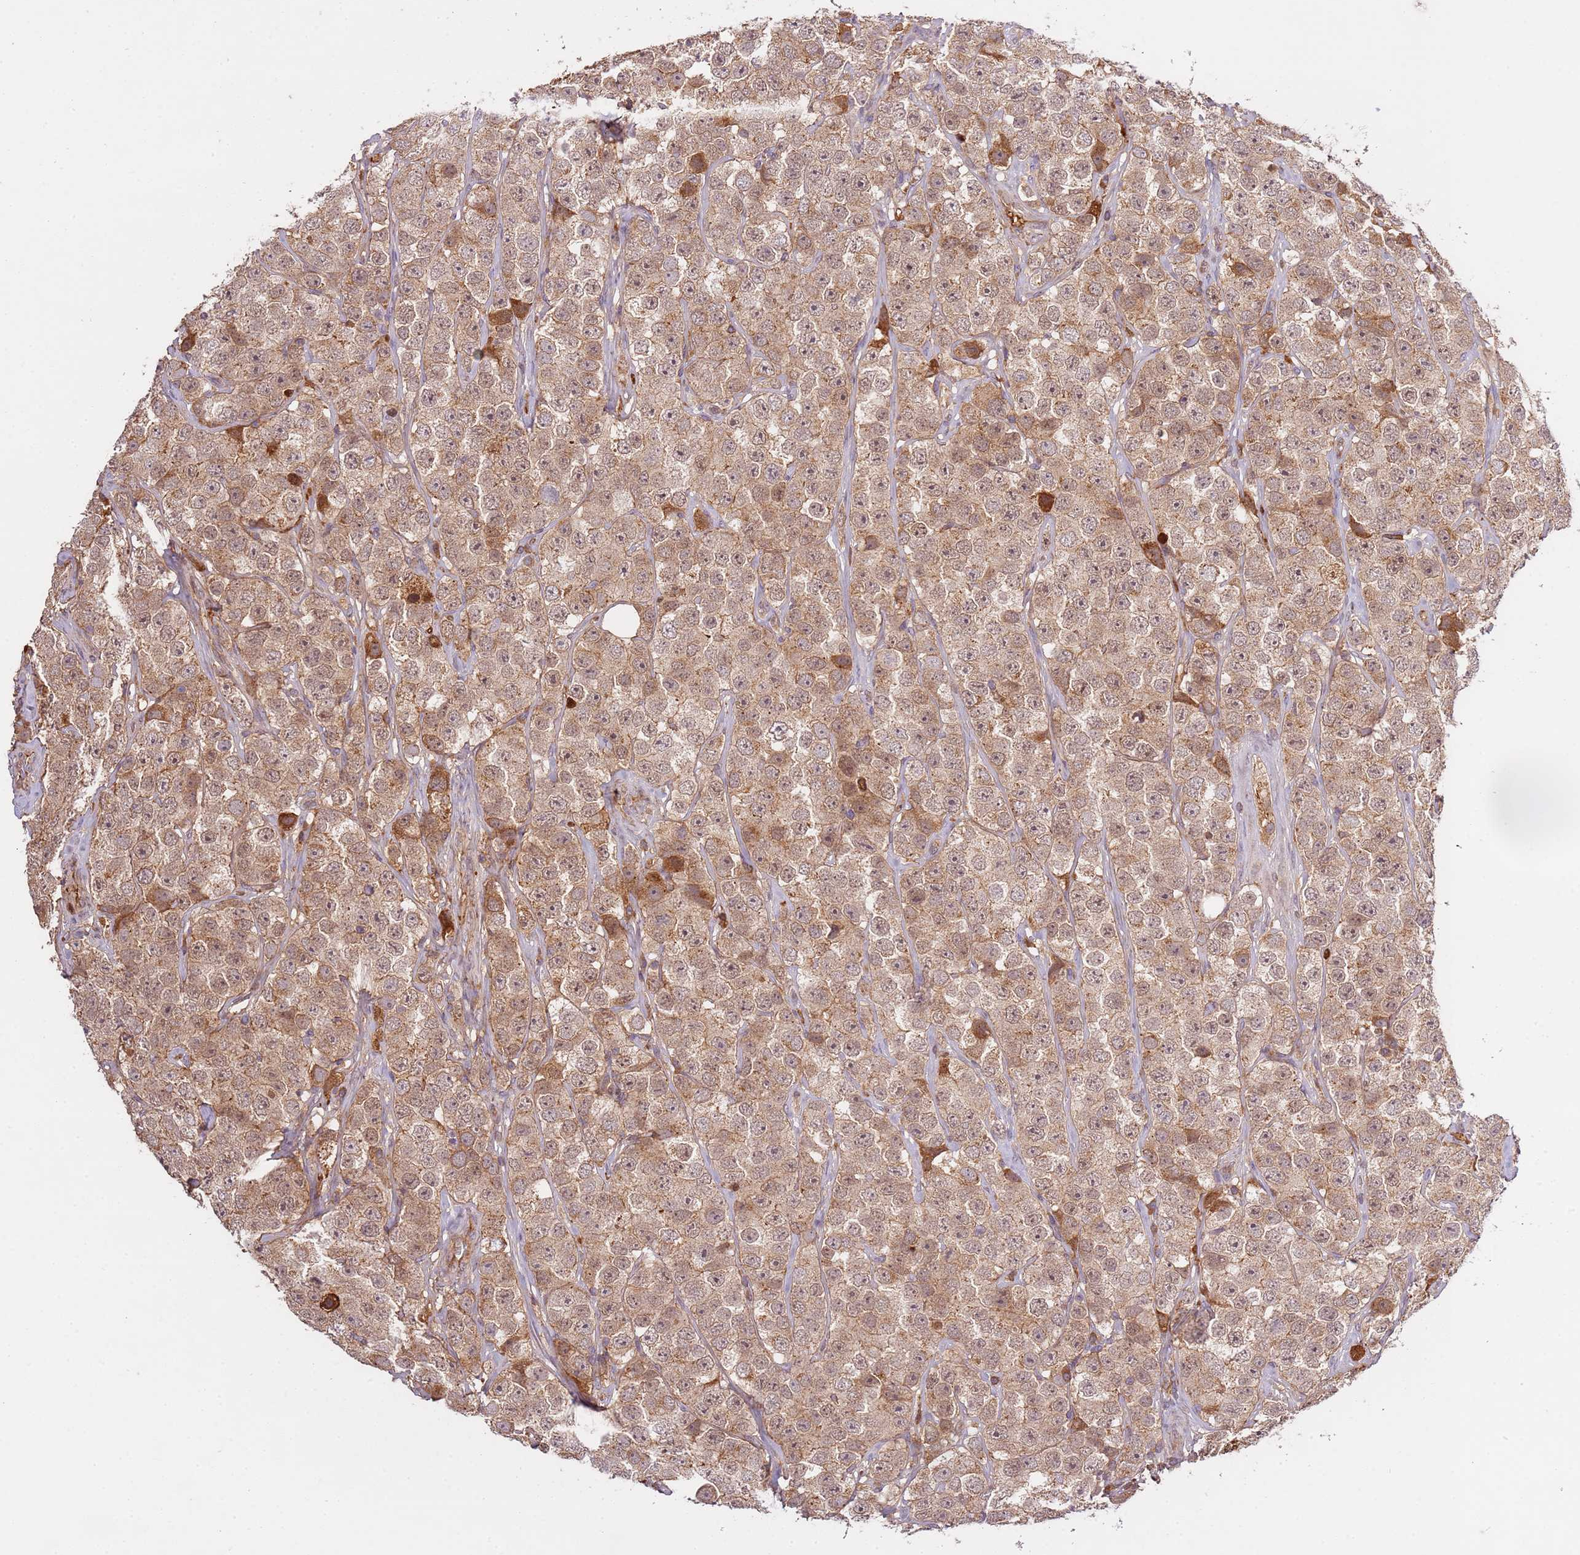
{"staining": {"intensity": "moderate", "quantity": ">75%", "location": "cytoplasmic/membranous,nuclear"}, "tissue": "testis cancer", "cell_type": "Tumor cells", "image_type": "cancer", "snomed": [{"axis": "morphology", "description": "Seminoma, NOS"}, {"axis": "topography", "description": "Testis"}], "caption": "A brown stain highlights moderate cytoplasmic/membranous and nuclear expression of a protein in human testis seminoma tumor cells.", "gene": "ZNF624", "patient": {"sex": "male", "age": 28}}